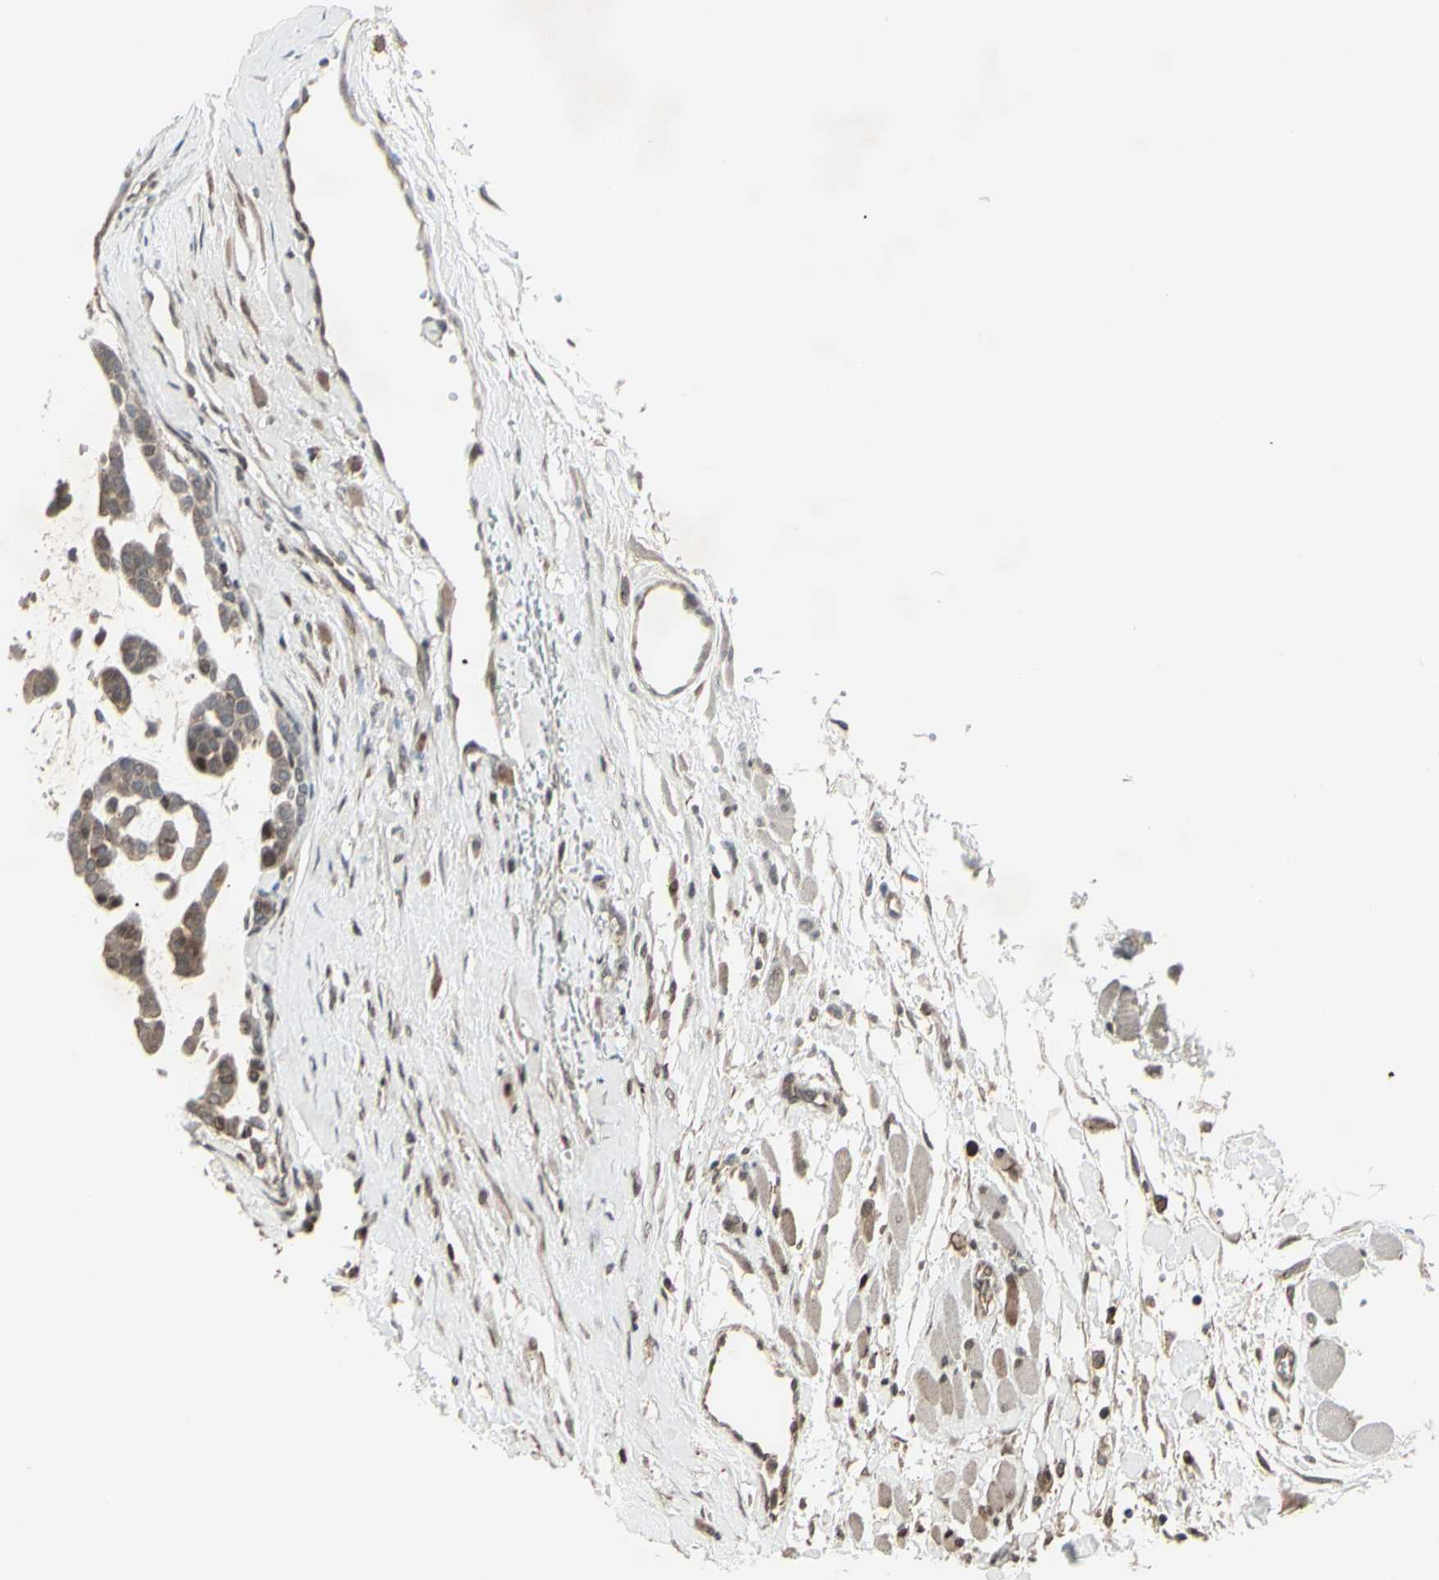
{"staining": {"intensity": "strong", "quantity": "<25%", "location": "nuclear"}, "tissue": "head and neck cancer", "cell_type": "Tumor cells", "image_type": "cancer", "snomed": [{"axis": "morphology", "description": "Adenocarcinoma, NOS"}, {"axis": "morphology", "description": "Adenoma, NOS"}, {"axis": "topography", "description": "Head-Neck"}], "caption": "Protein staining of head and neck adenoma tissue exhibits strong nuclear staining in approximately <25% of tumor cells.", "gene": "CD33", "patient": {"sex": "female", "age": 55}}